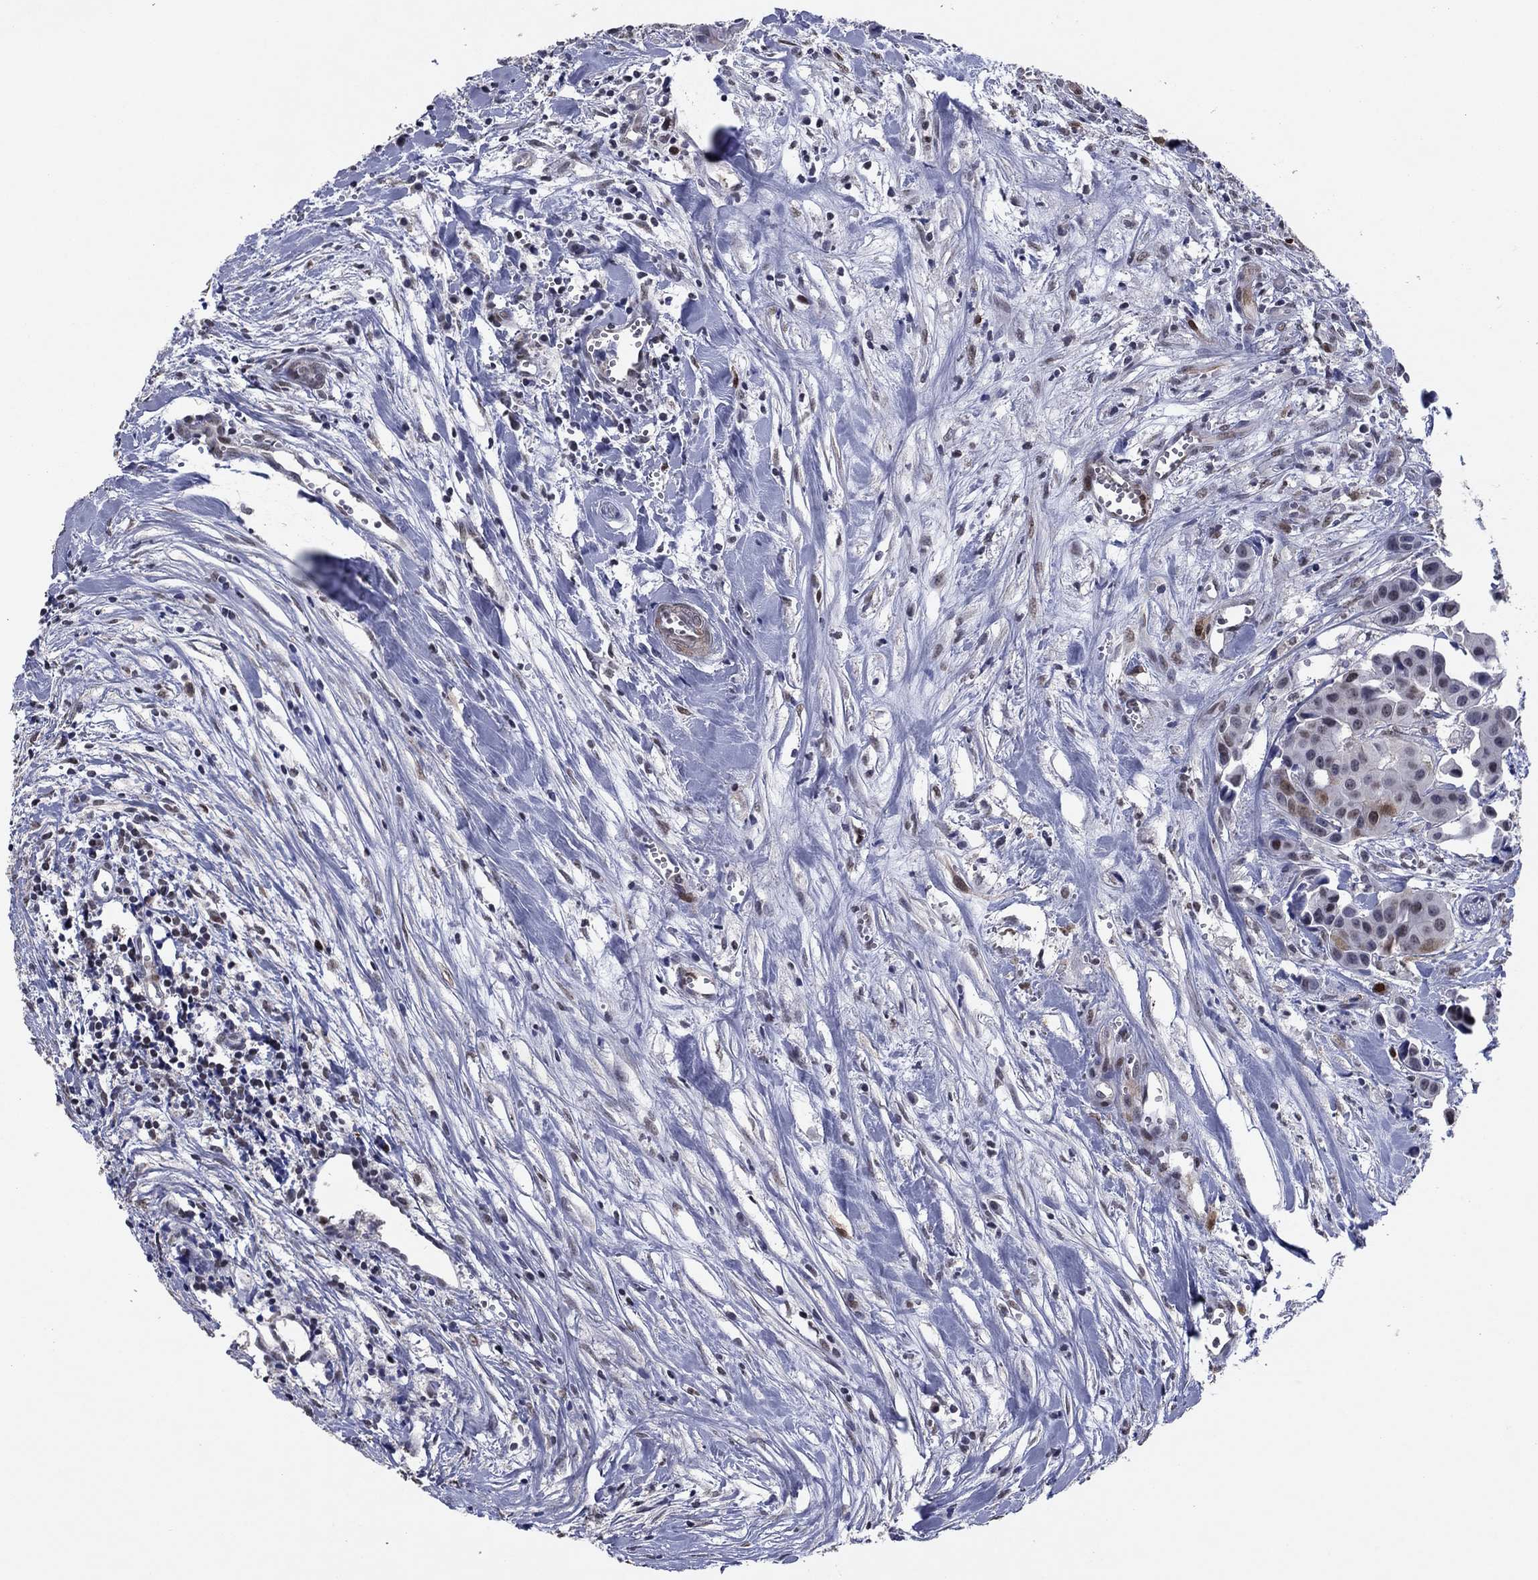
{"staining": {"intensity": "negative", "quantity": "none", "location": "none"}, "tissue": "head and neck cancer", "cell_type": "Tumor cells", "image_type": "cancer", "snomed": [{"axis": "morphology", "description": "Adenocarcinoma, NOS"}, {"axis": "topography", "description": "Head-Neck"}], "caption": "High power microscopy image of an immunohistochemistry image of head and neck adenocarcinoma, revealing no significant expression in tumor cells.", "gene": "TYMS", "patient": {"sex": "male", "age": 76}}